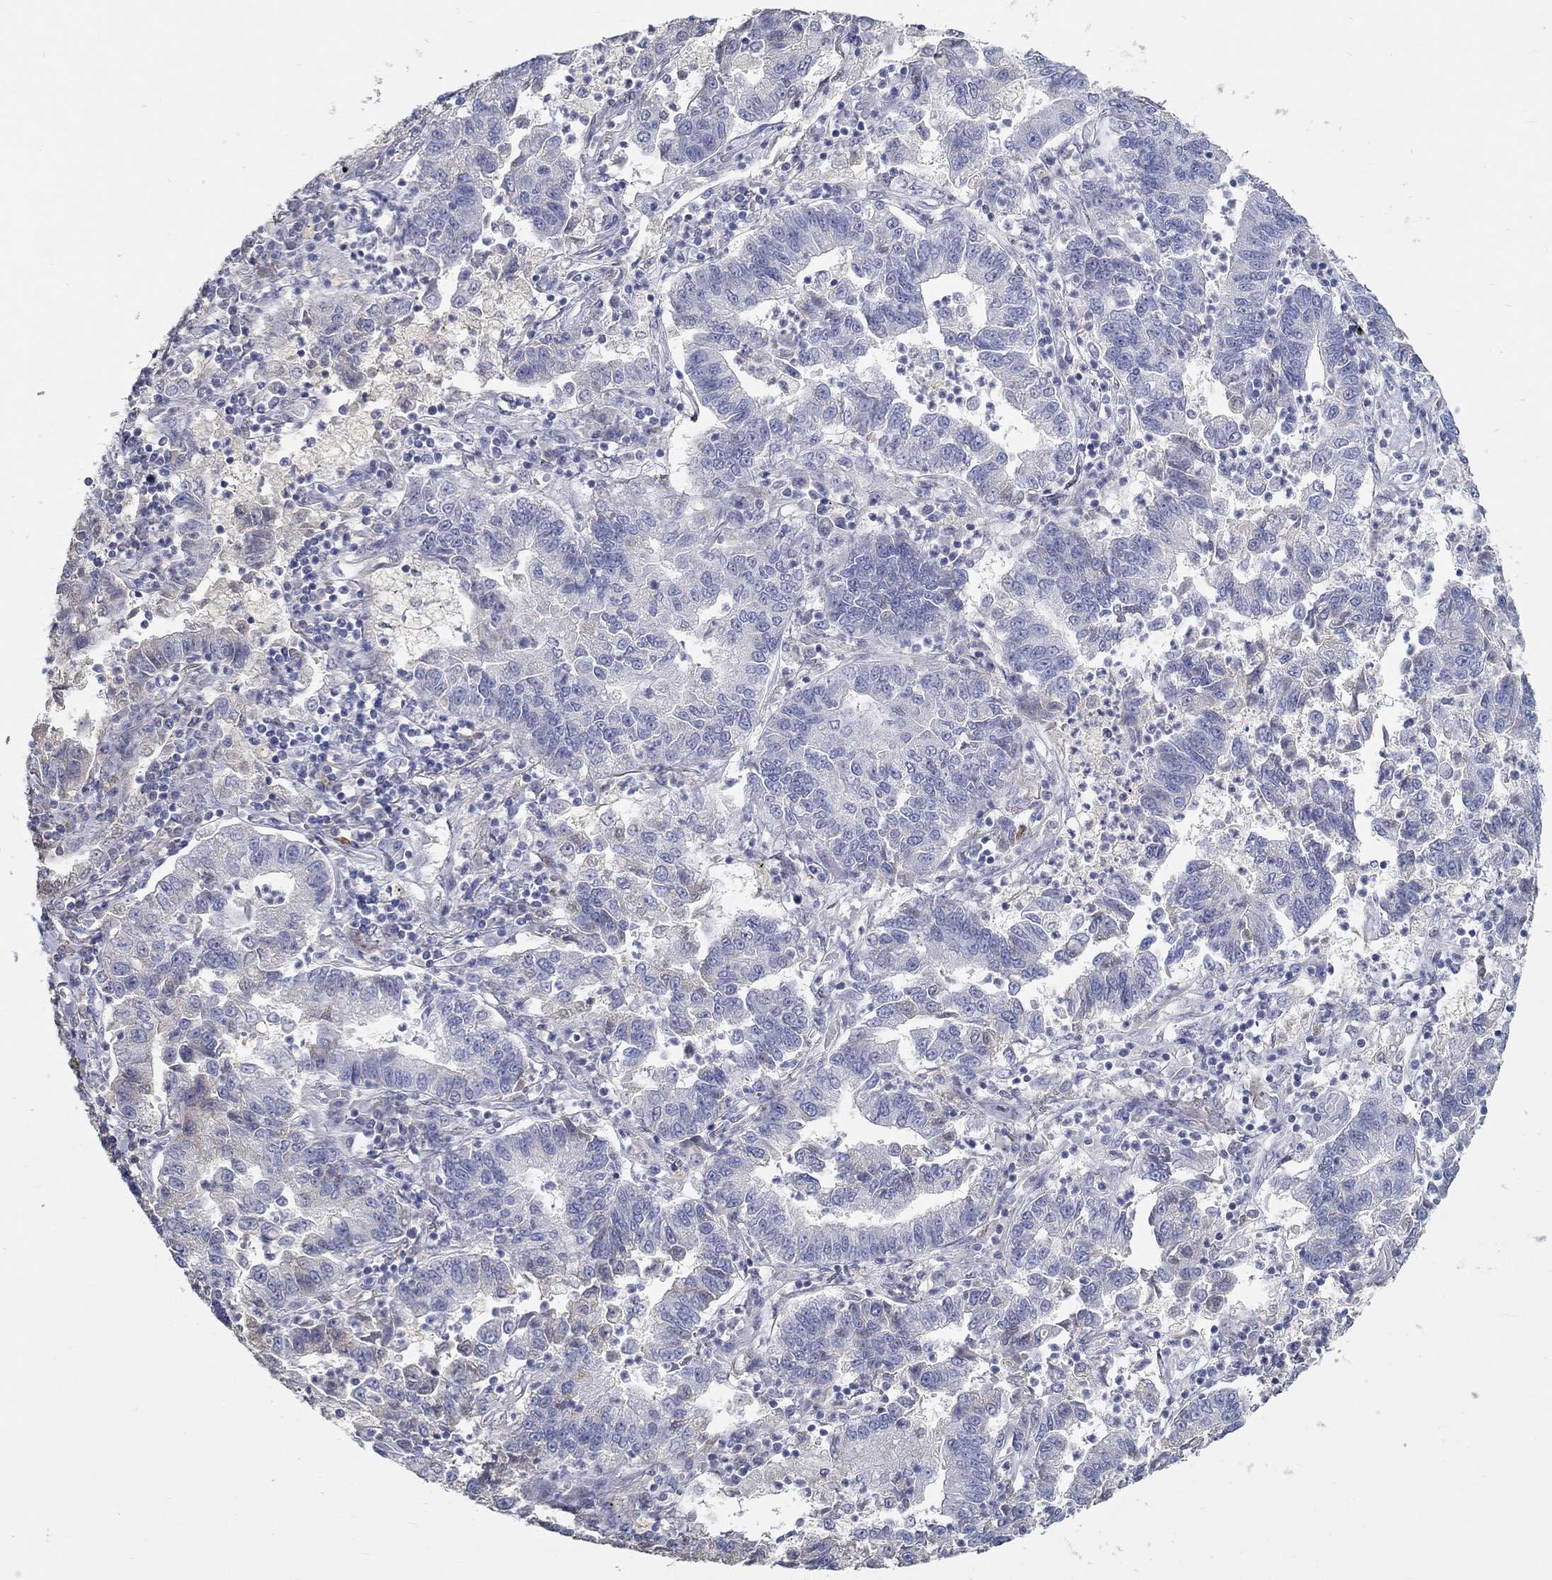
{"staining": {"intensity": "negative", "quantity": "none", "location": "none"}, "tissue": "lung cancer", "cell_type": "Tumor cells", "image_type": "cancer", "snomed": [{"axis": "morphology", "description": "Adenocarcinoma, NOS"}, {"axis": "topography", "description": "Lung"}], "caption": "The micrograph reveals no staining of tumor cells in lung cancer. (DAB (3,3'-diaminobenzidine) immunohistochemistry with hematoxylin counter stain).", "gene": "FGF2", "patient": {"sex": "female", "age": 57}}